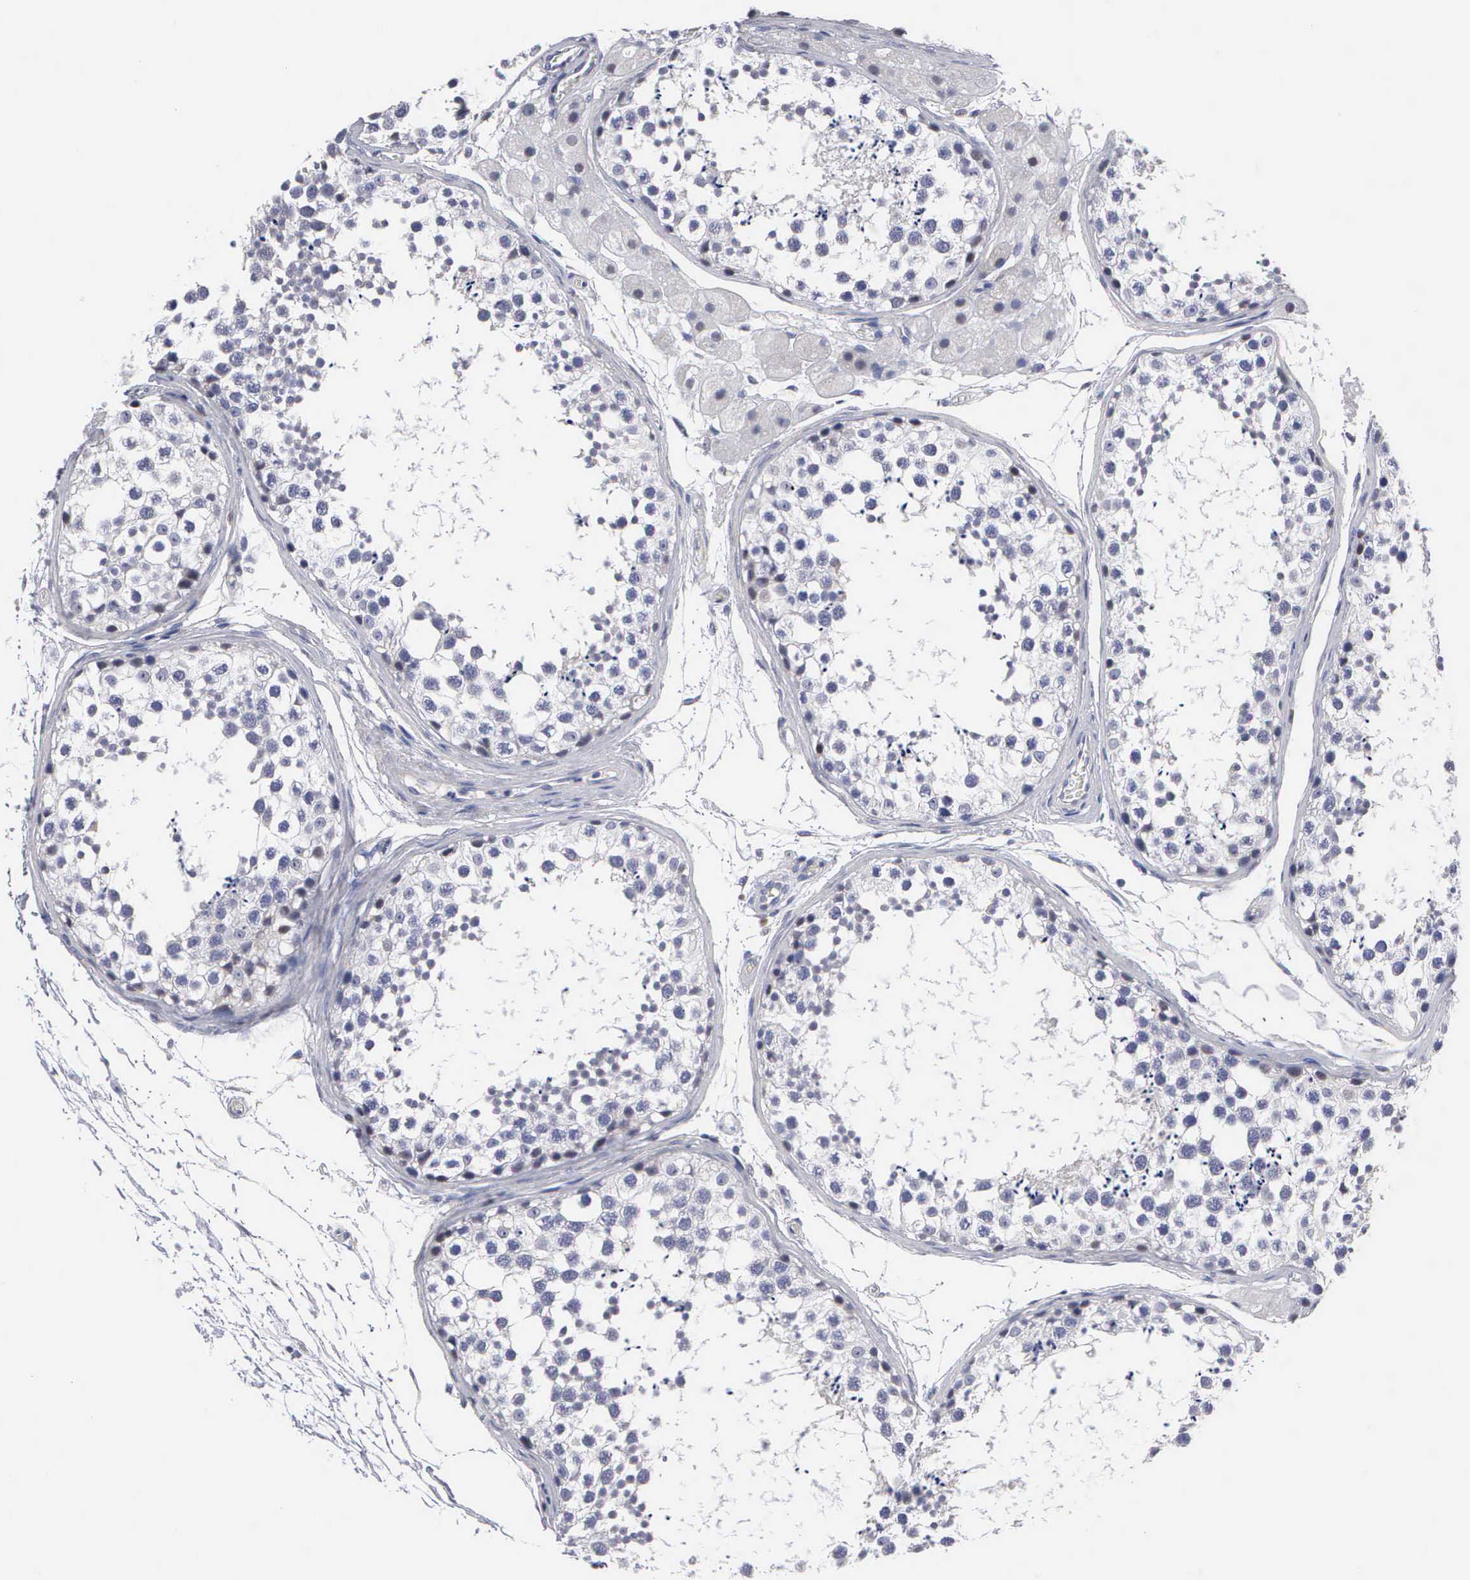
{"staining": {"intensity": "negative", "quantity": "none", "location": "none"}, "tissue": "testis", "cell_type": "Cells in seminiferous ducts", "image_type": "normal", "snomed": [{"axis": "morphology", "description": "Normal tissue, NOS"}, {"axis": "topography", "description": "Testis"}], "caption": "Immunohistochemistry photomicrograph of normal testis: testis stained with DAB demonstrates no significant protein positivity in cells in seminiferous ducts. (Brightfield microscopy of DAB immunohistochemistry (IHC) at high magnification).", "gene": "ELFN2", "patient": {"sex": "male", "age": 57}}